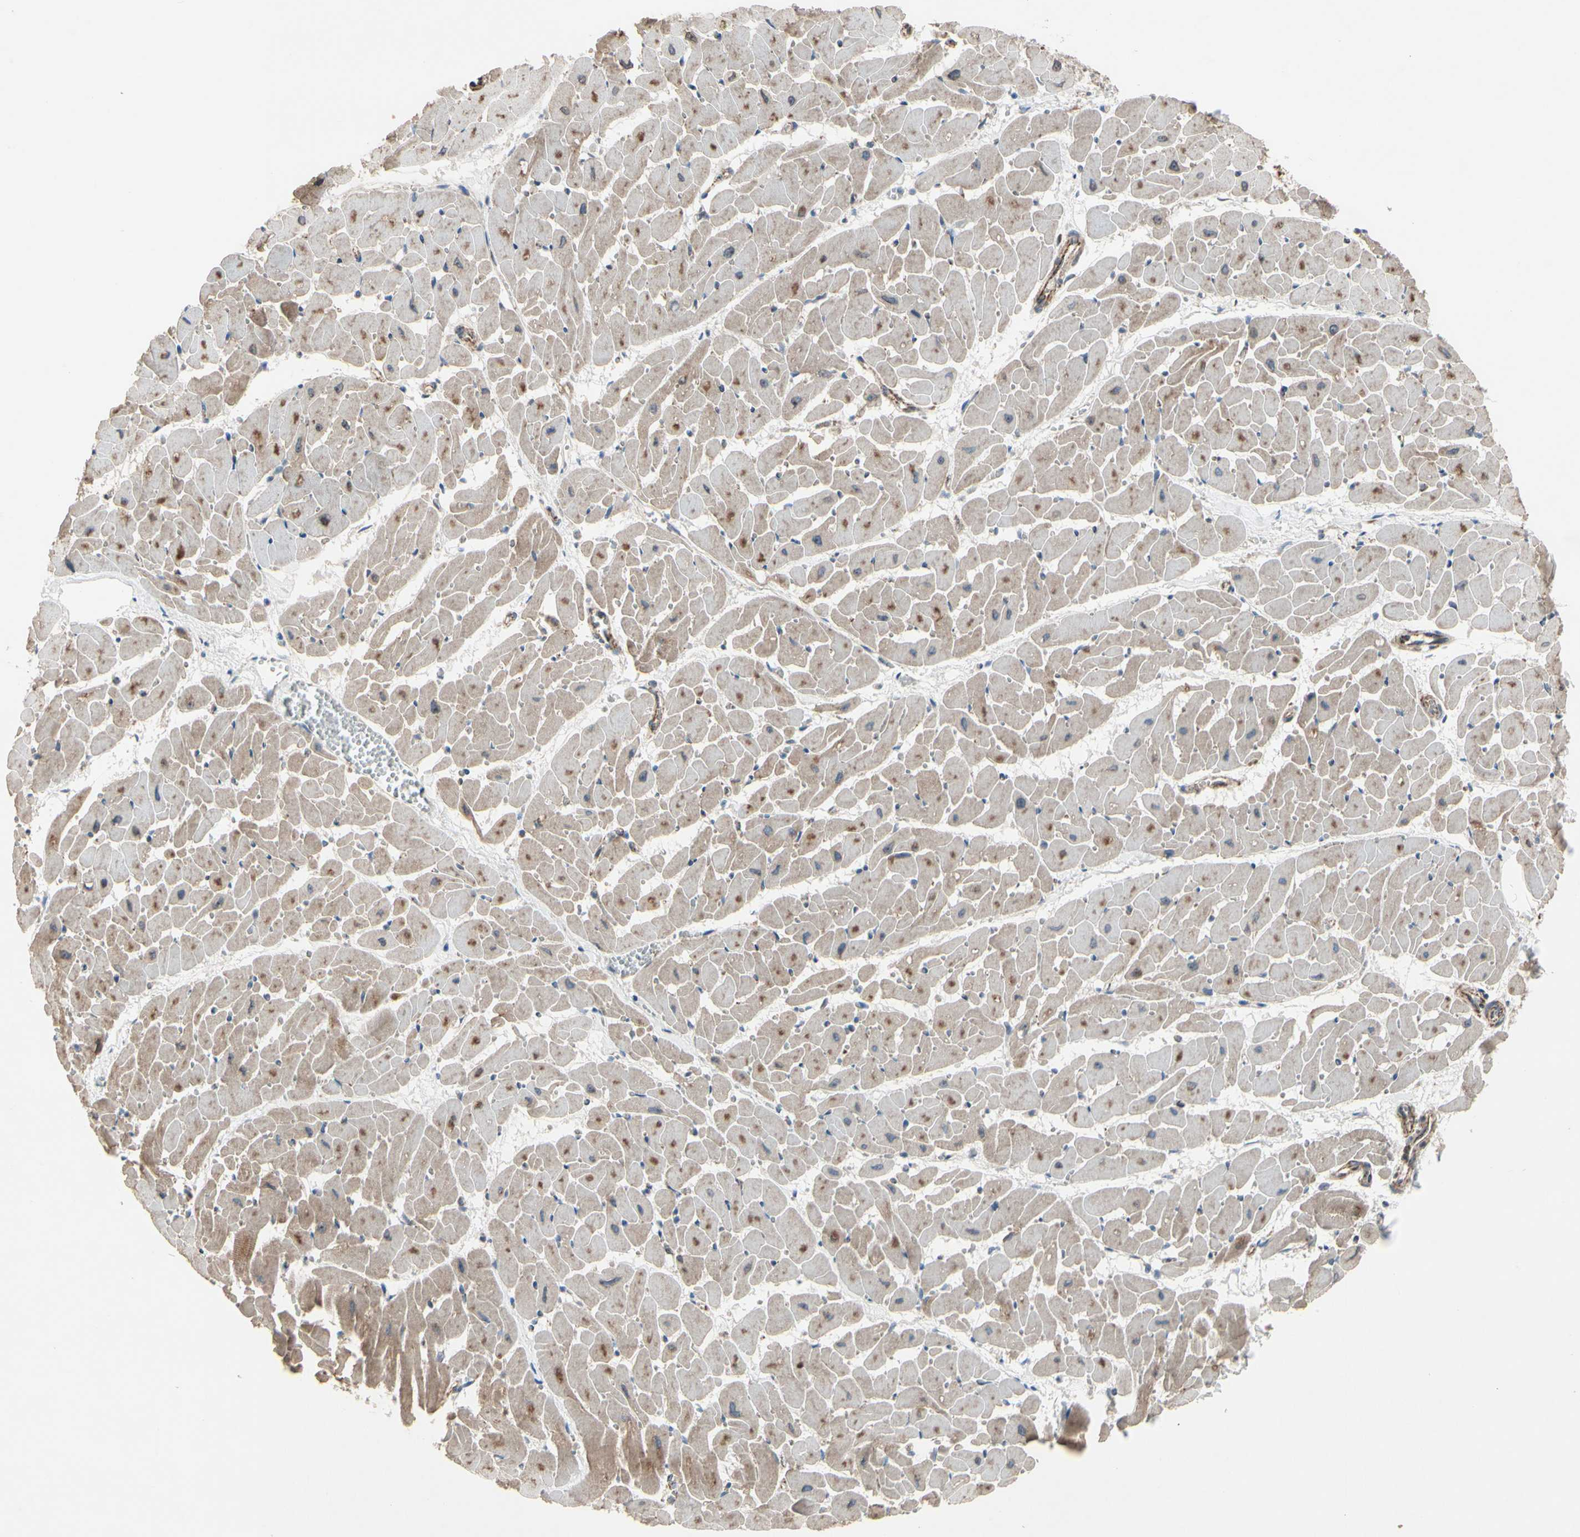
{"staining": {"intensity": "moderate", "quantity": "25%-75%", "location": "cytoplasmic/membranous"}, "tissue": "heart muscle", "cell_type": "Cardiomyocytes", "image_type": "normal", "snomed": [{"axis": "morphology", "description": "Normal tissue, NOS"}, {"axis": "topography", "description": "Heart"}], "caption": "Heart muscle stained with immunohistochemistry exhibits moderate cytoplasmic/membranous expression in approximately 25%-75% of cardiomyocytes. (IHC, brightfield microscopy, high magnification).", "gene": "CPT1A", "patient": {"sex": "female", "age": 19}}